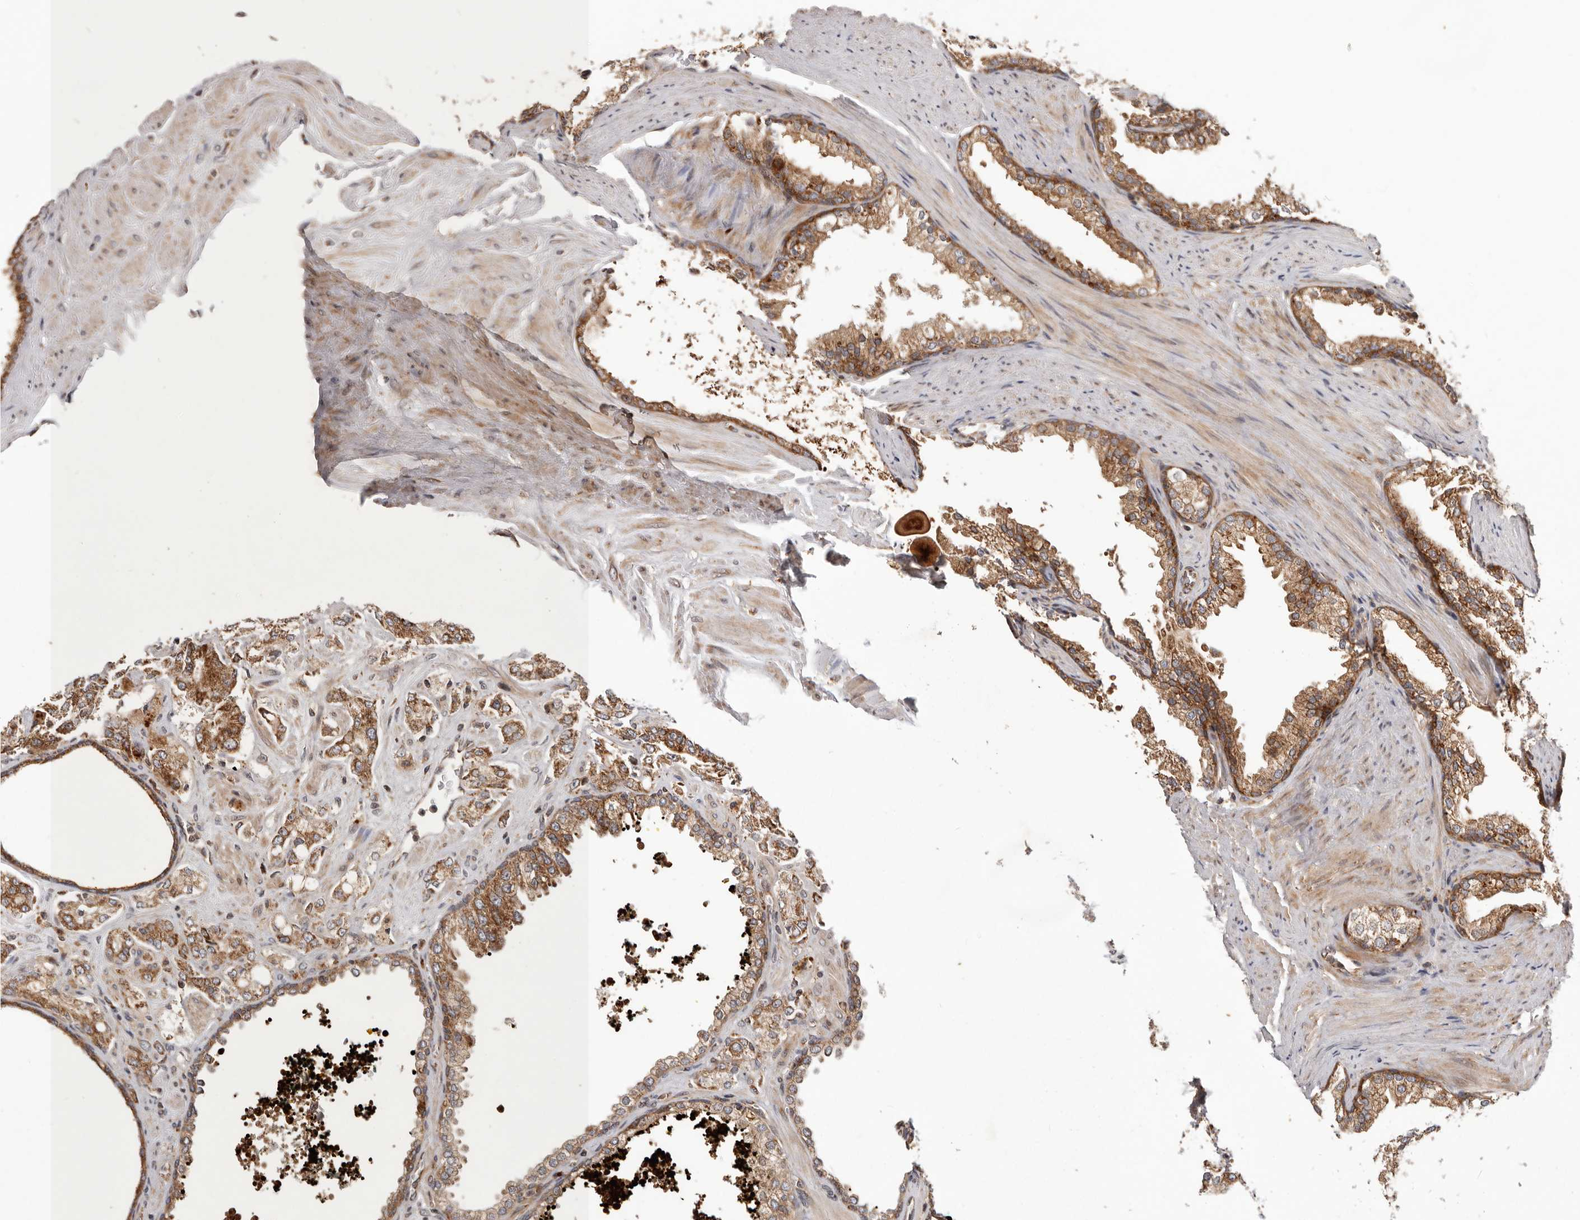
{"staining": {"intensity": "strong", "quantity": ">75%", "location": "cytoplasmic/membranous"}, "tissue": "prostate cancer", "cell_type": "Tumor cells", "image_type": "cancer", "snomed": [{"axis": "morphology", "description": "Adenocarcinoma, High grade"}, {"axis": "topography", "description": "Prostate"}], "caption": "Prostate cancer (high-grade adenocarcinoma) stained with DAB (3,3'-diaminobenzidine) IHC exhibits high levels of strong cytoplasmic/membranous positivity in about >75% of tumor cells.", "gene": "MRPS10", "patient": {"sex": "male", "age": 67}}